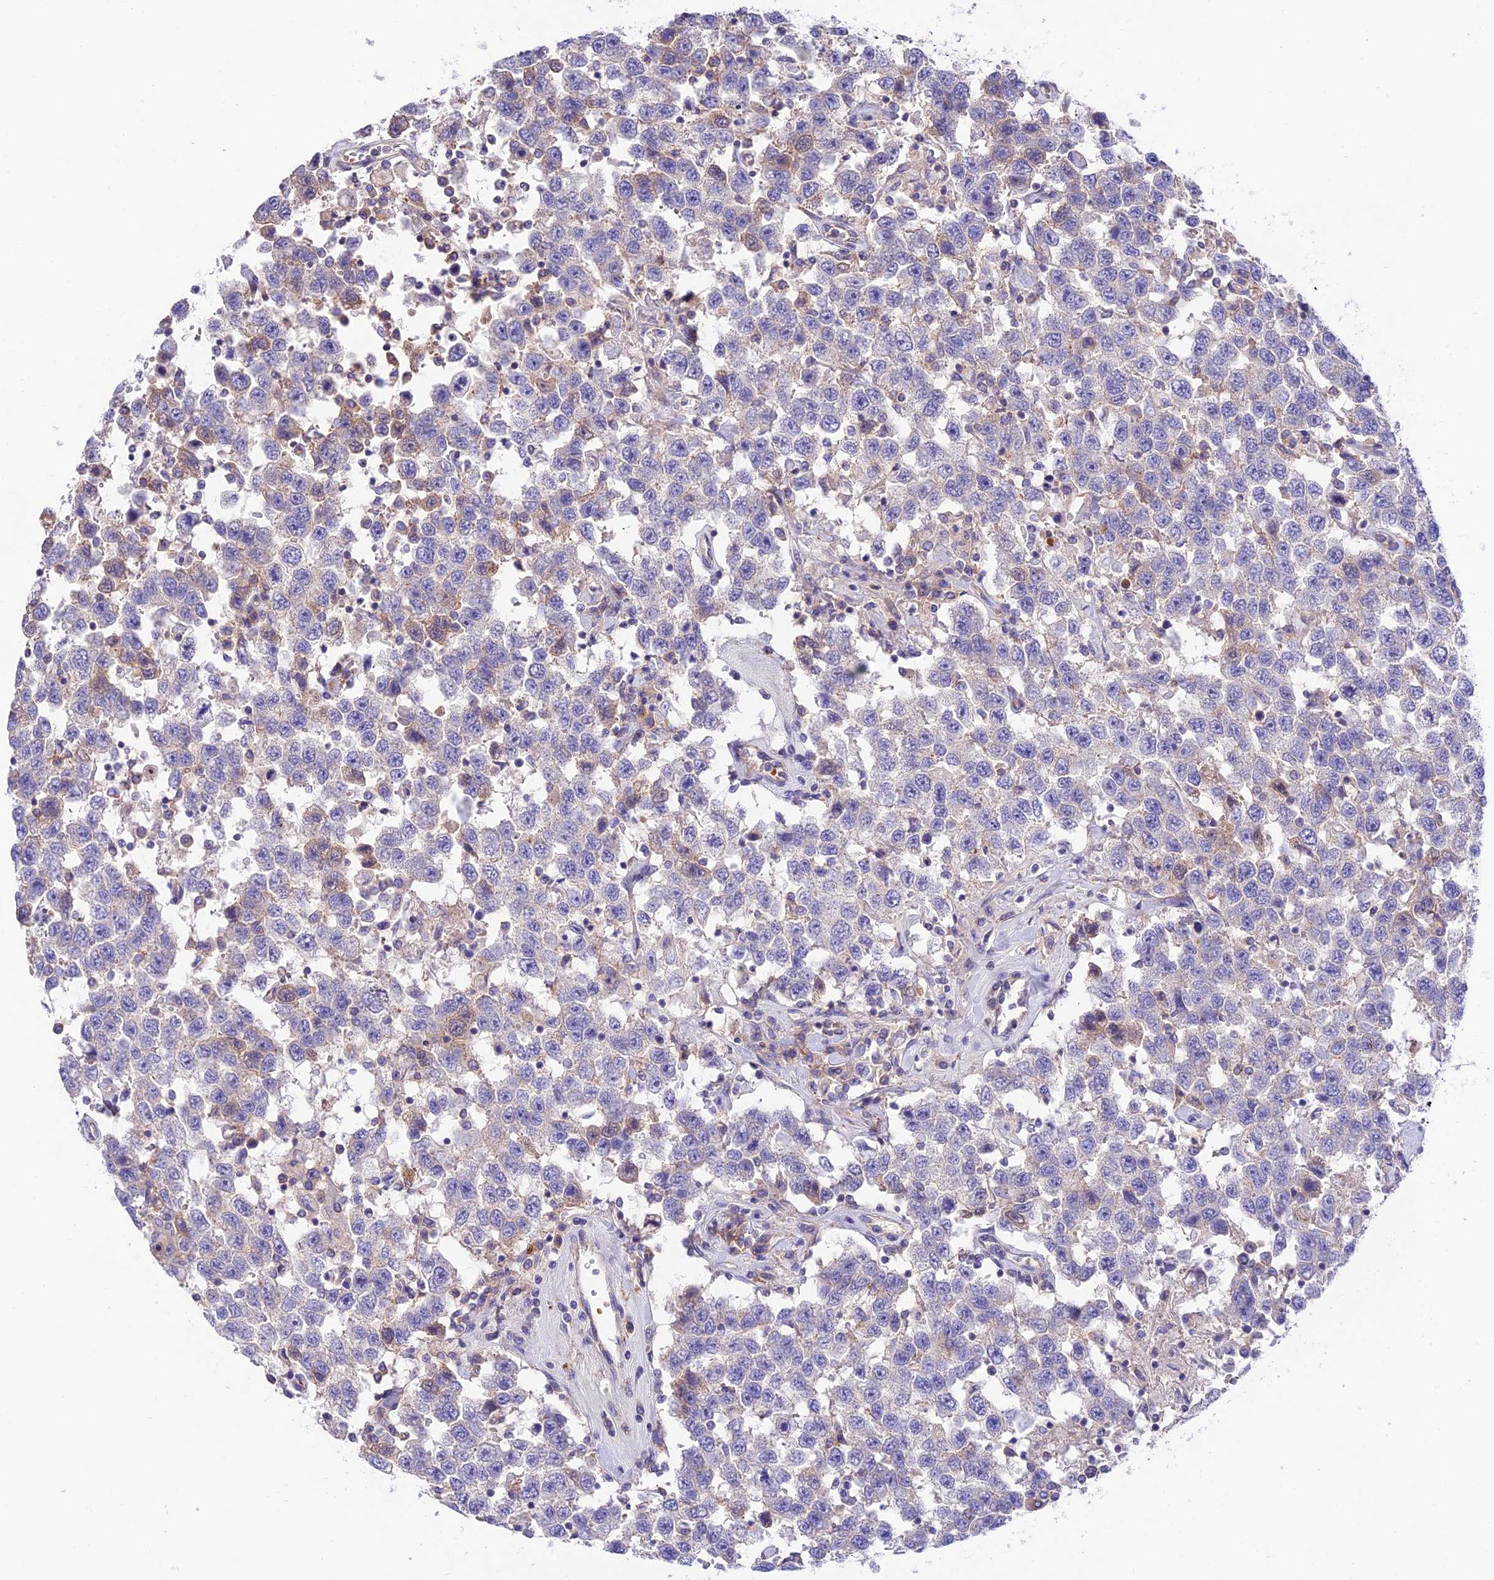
{"staining": {"intensity": "negative", "quantity": "none", "location": "none"}, "tissue": "testis cancer", "cell_type": "Tumor cells", "image_type": "cancer", "snomed": [{"axis": "morphology", "description": "Seminoma, NOS"}, {"axis": "topography", "description": "Testis"}], "caption": "Immunohistochemistry (IHC) of human seminoma (testis) shows no expression in tumor cells.", "gene": "CCDC157", "patient": {"sex": "male", "age": 41}}